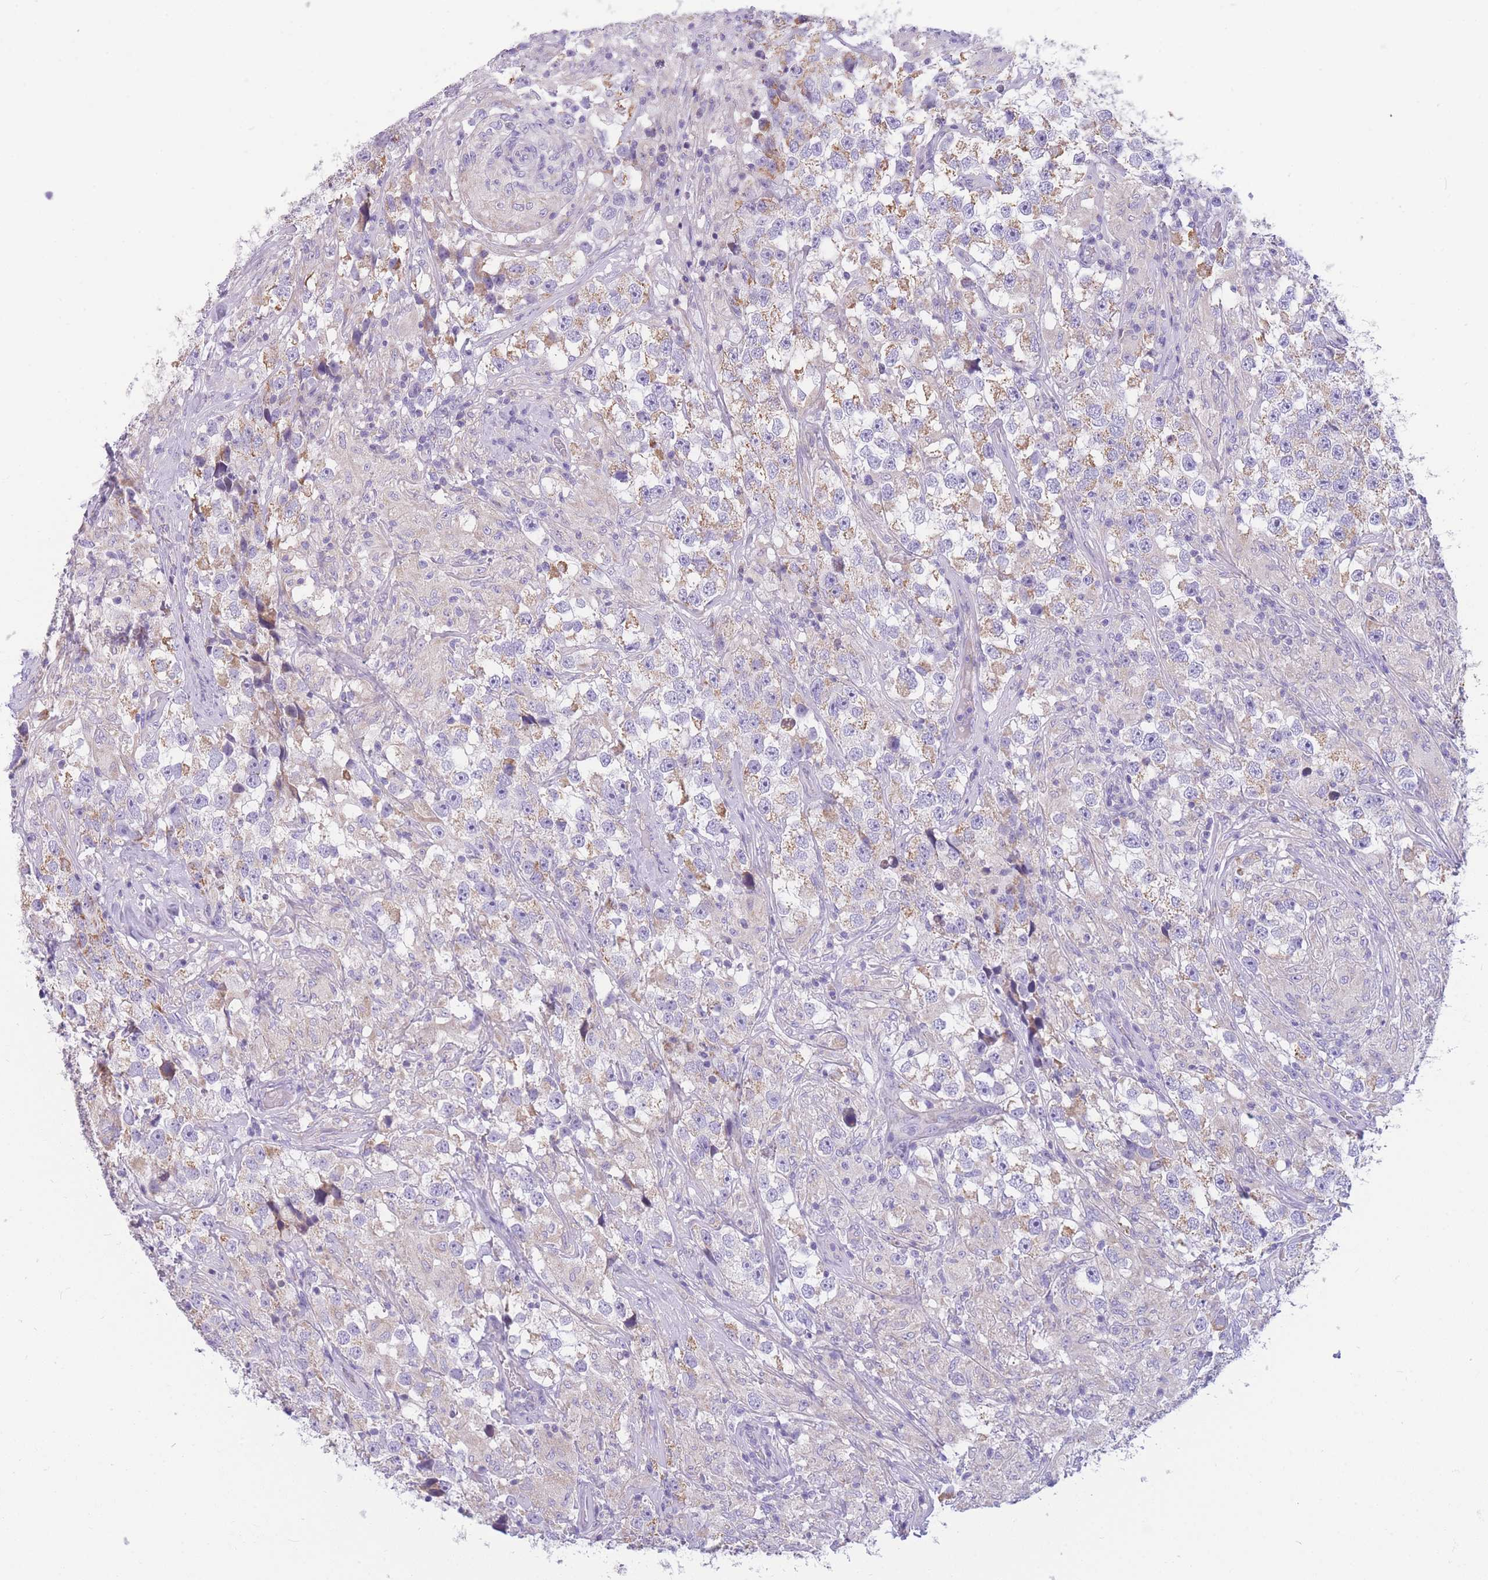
{"staining": {"intensity": "moderate", "quantity": "25%-75%", "location": "cytoplasmic/membranous"}, "tissue": "testis cancer", "cell_type": "Tumor cells", "image_type": "cancer", "snomed": [{"axis": "morphology", "description": "Seminoma, NOS"}, {"axis": "topography", "description": "Testis"}], "caption": "DAB (3,3'-diaminobenzidine) immunohistochemical staining of human testis cancer (seminoma) reveals moderate cytoplasmic/membranous protein positivity in about 25%-75% of tumor cells.", "gene": "DHRS11", "patient": {"sex": "male", "age": 46}}